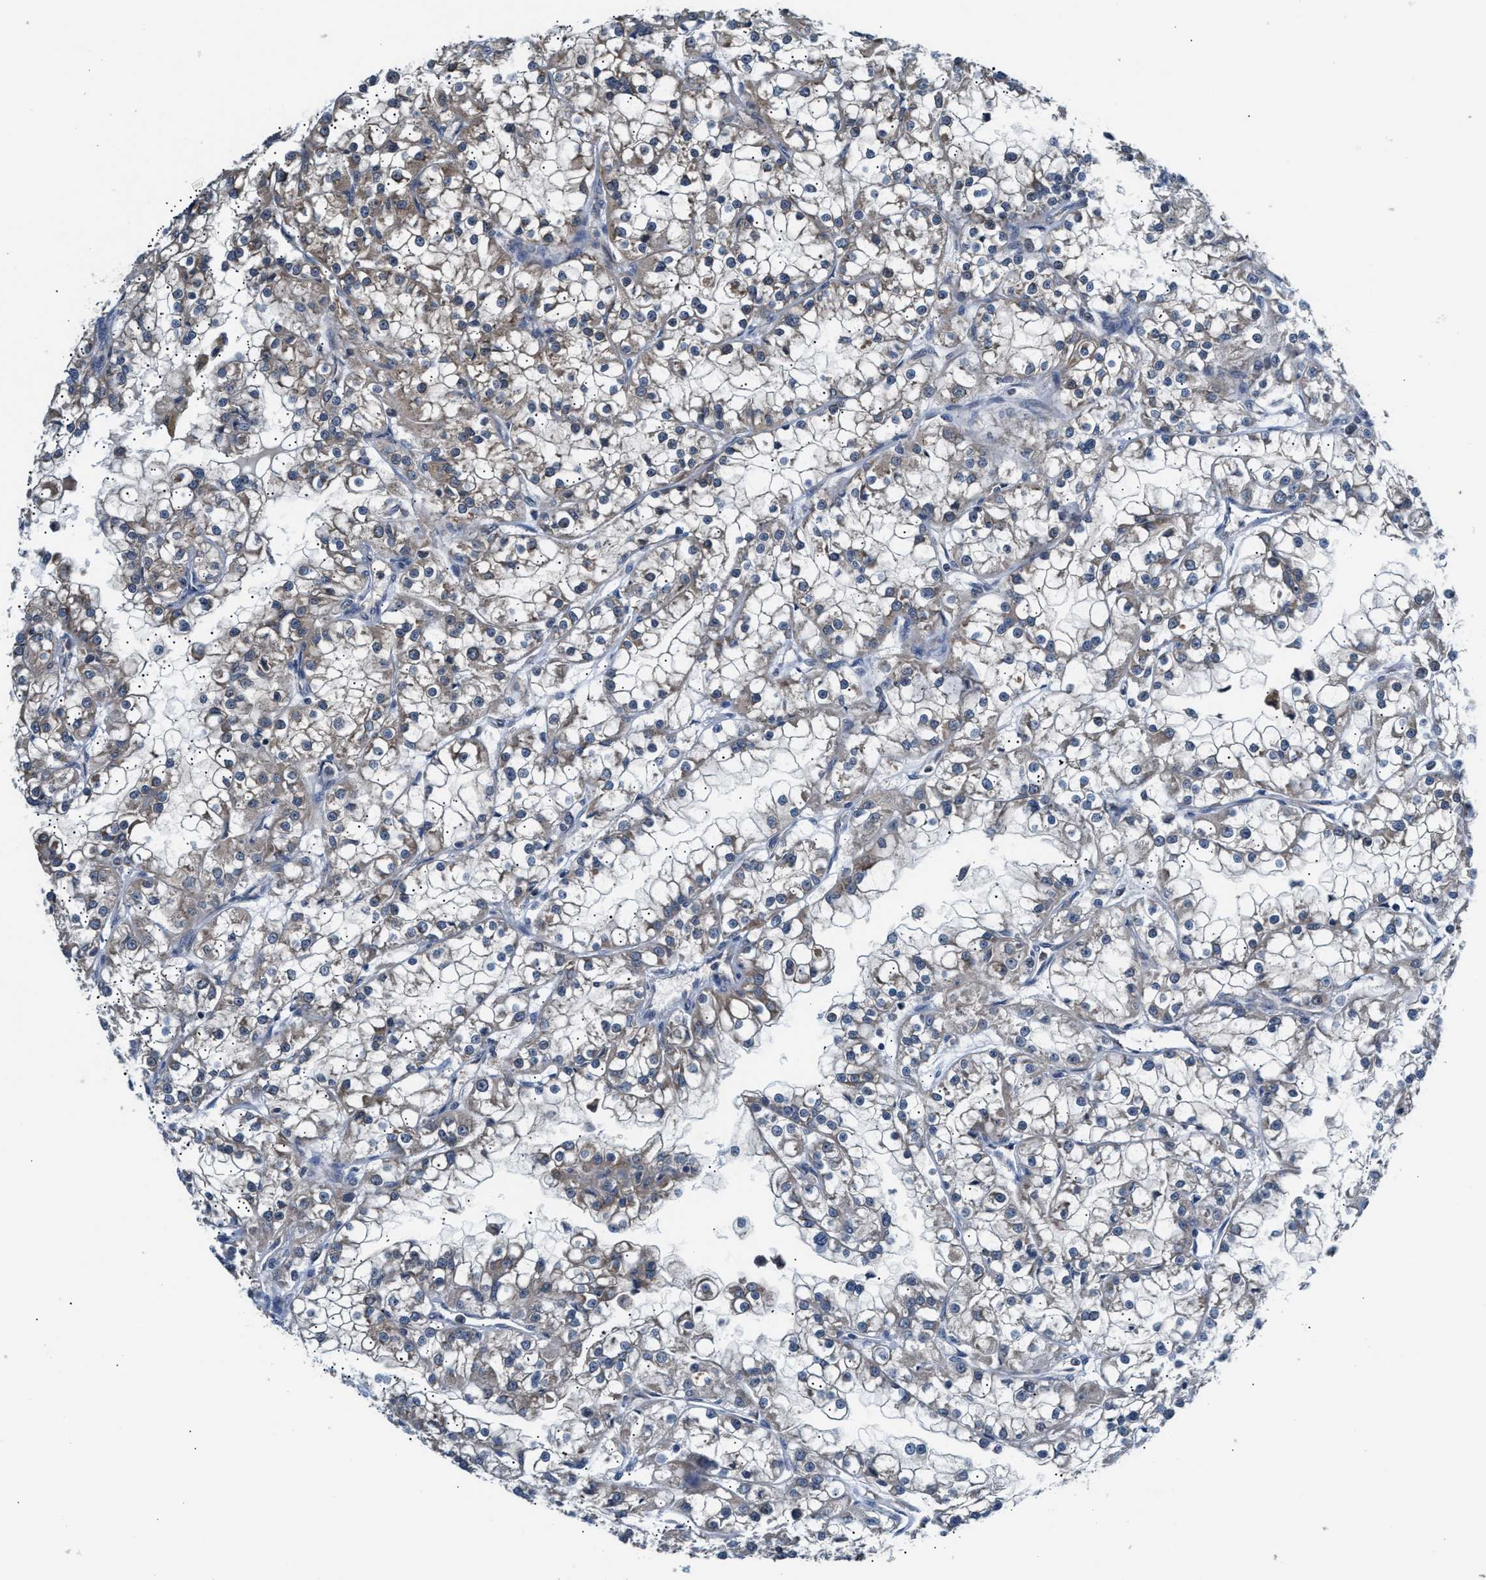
{"staining": {"intensity": "weak", "quantity": "<25%", "location": "cytoplasmic/membranous"}, "tissue": "renal cancer", "cell_type": "Tumor cells", "image_type": "cancer", "snomed": [{"axis": "morphology", "description": "Adenocarcinoma, NOS"}, {"axis": "topography", "description": "Kidney"}], "caption": "Protein analysis of renal cancer (adenocarcinoma) reveals no significant positivity in tumor cells.", "gene": "RAB29", "patient": {"sex": "female", "age": 52}}